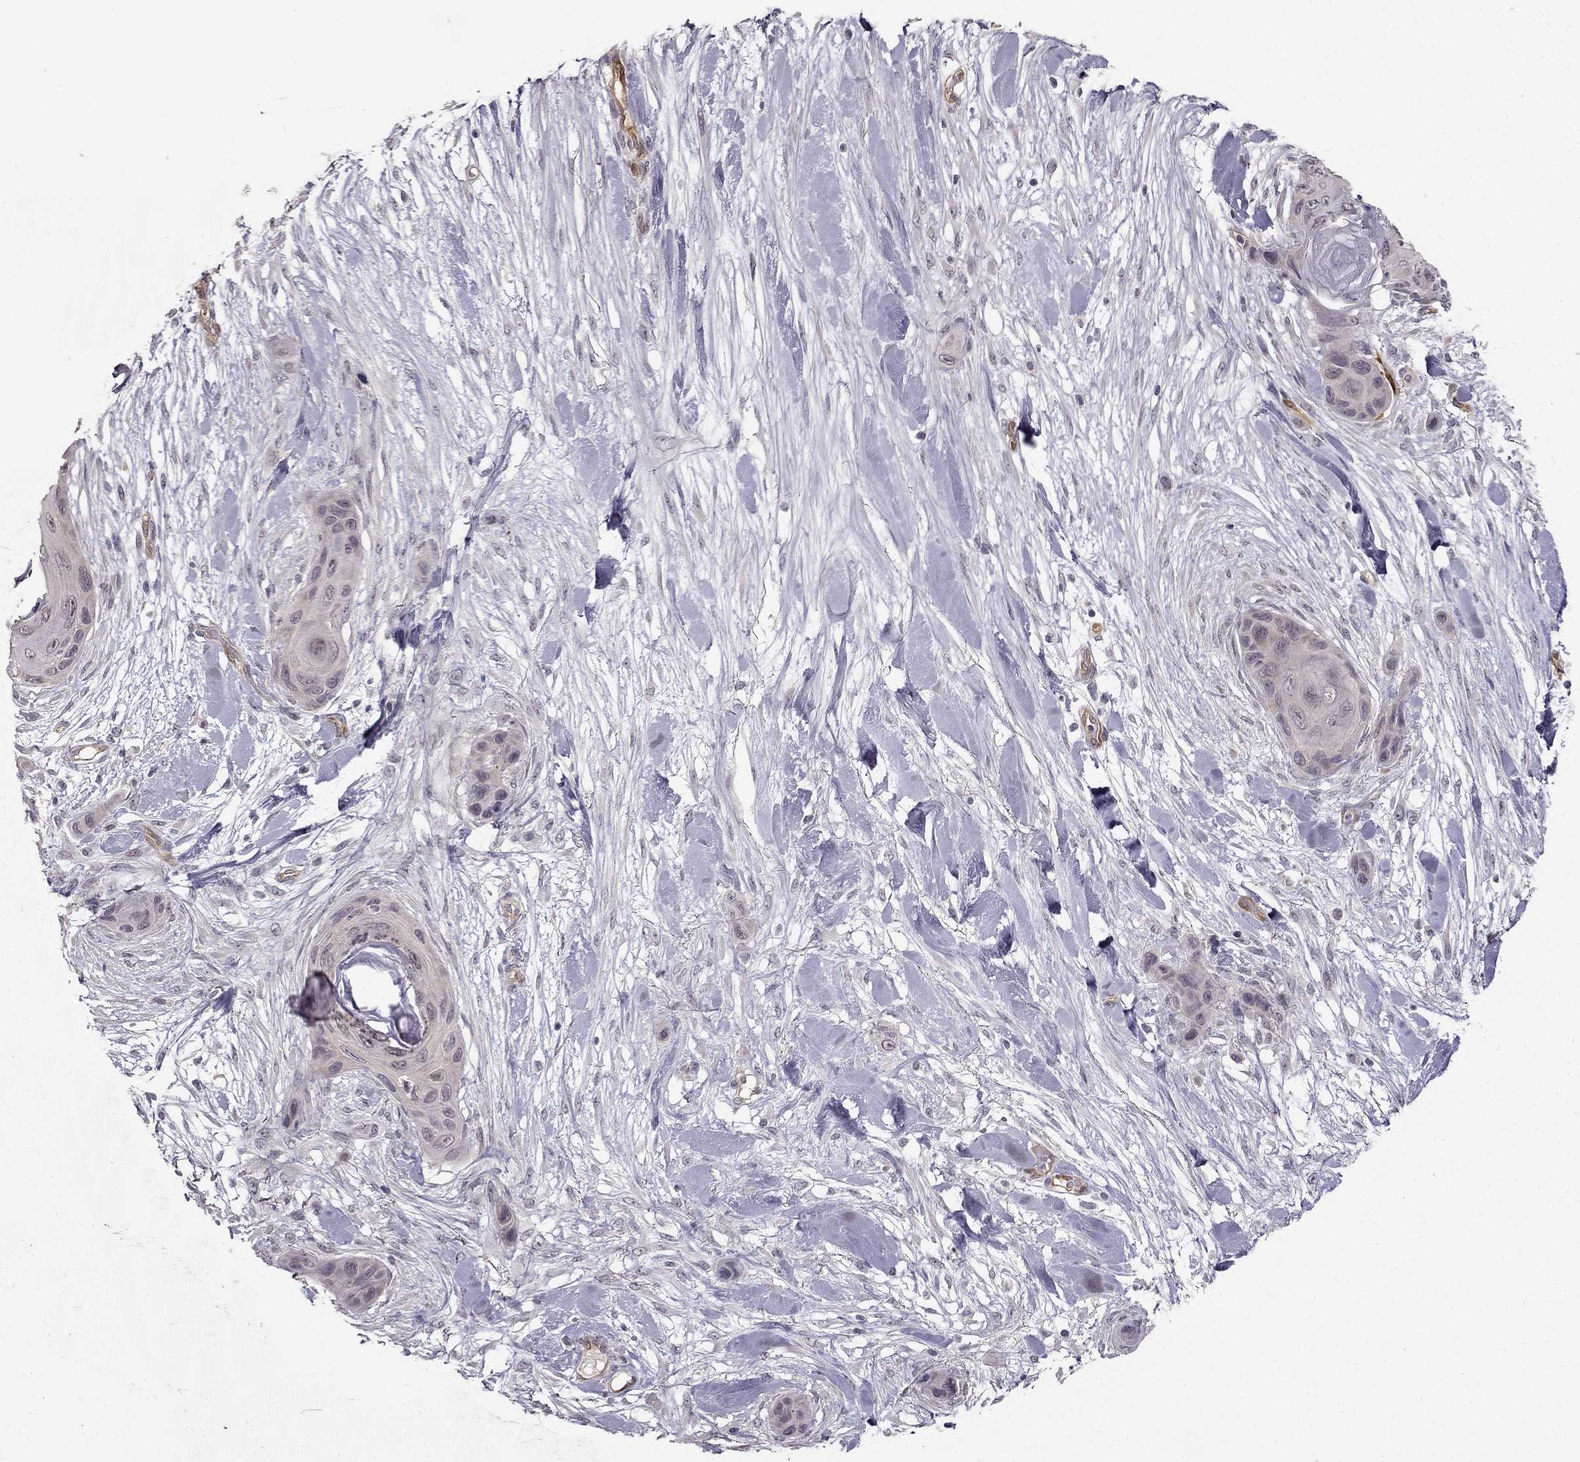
{"staining": {"intensity": "negative", "quantity": "none", "location": "none"}, "tissue": "skin cancer", "cell_type": "Tumor cells", "image_type": "cancer", "snomed": [{"axis": "morphology", "description": "Squamous cell carcinoma, NOS"}, {"axis": "topography", "description": "Skin"}], "caption": "Tumor cells show no significant protein positivity in squamous cell carcinoma (skin).", "gene": "NQO1", "patient": {"sex": "male", "age": 82}}